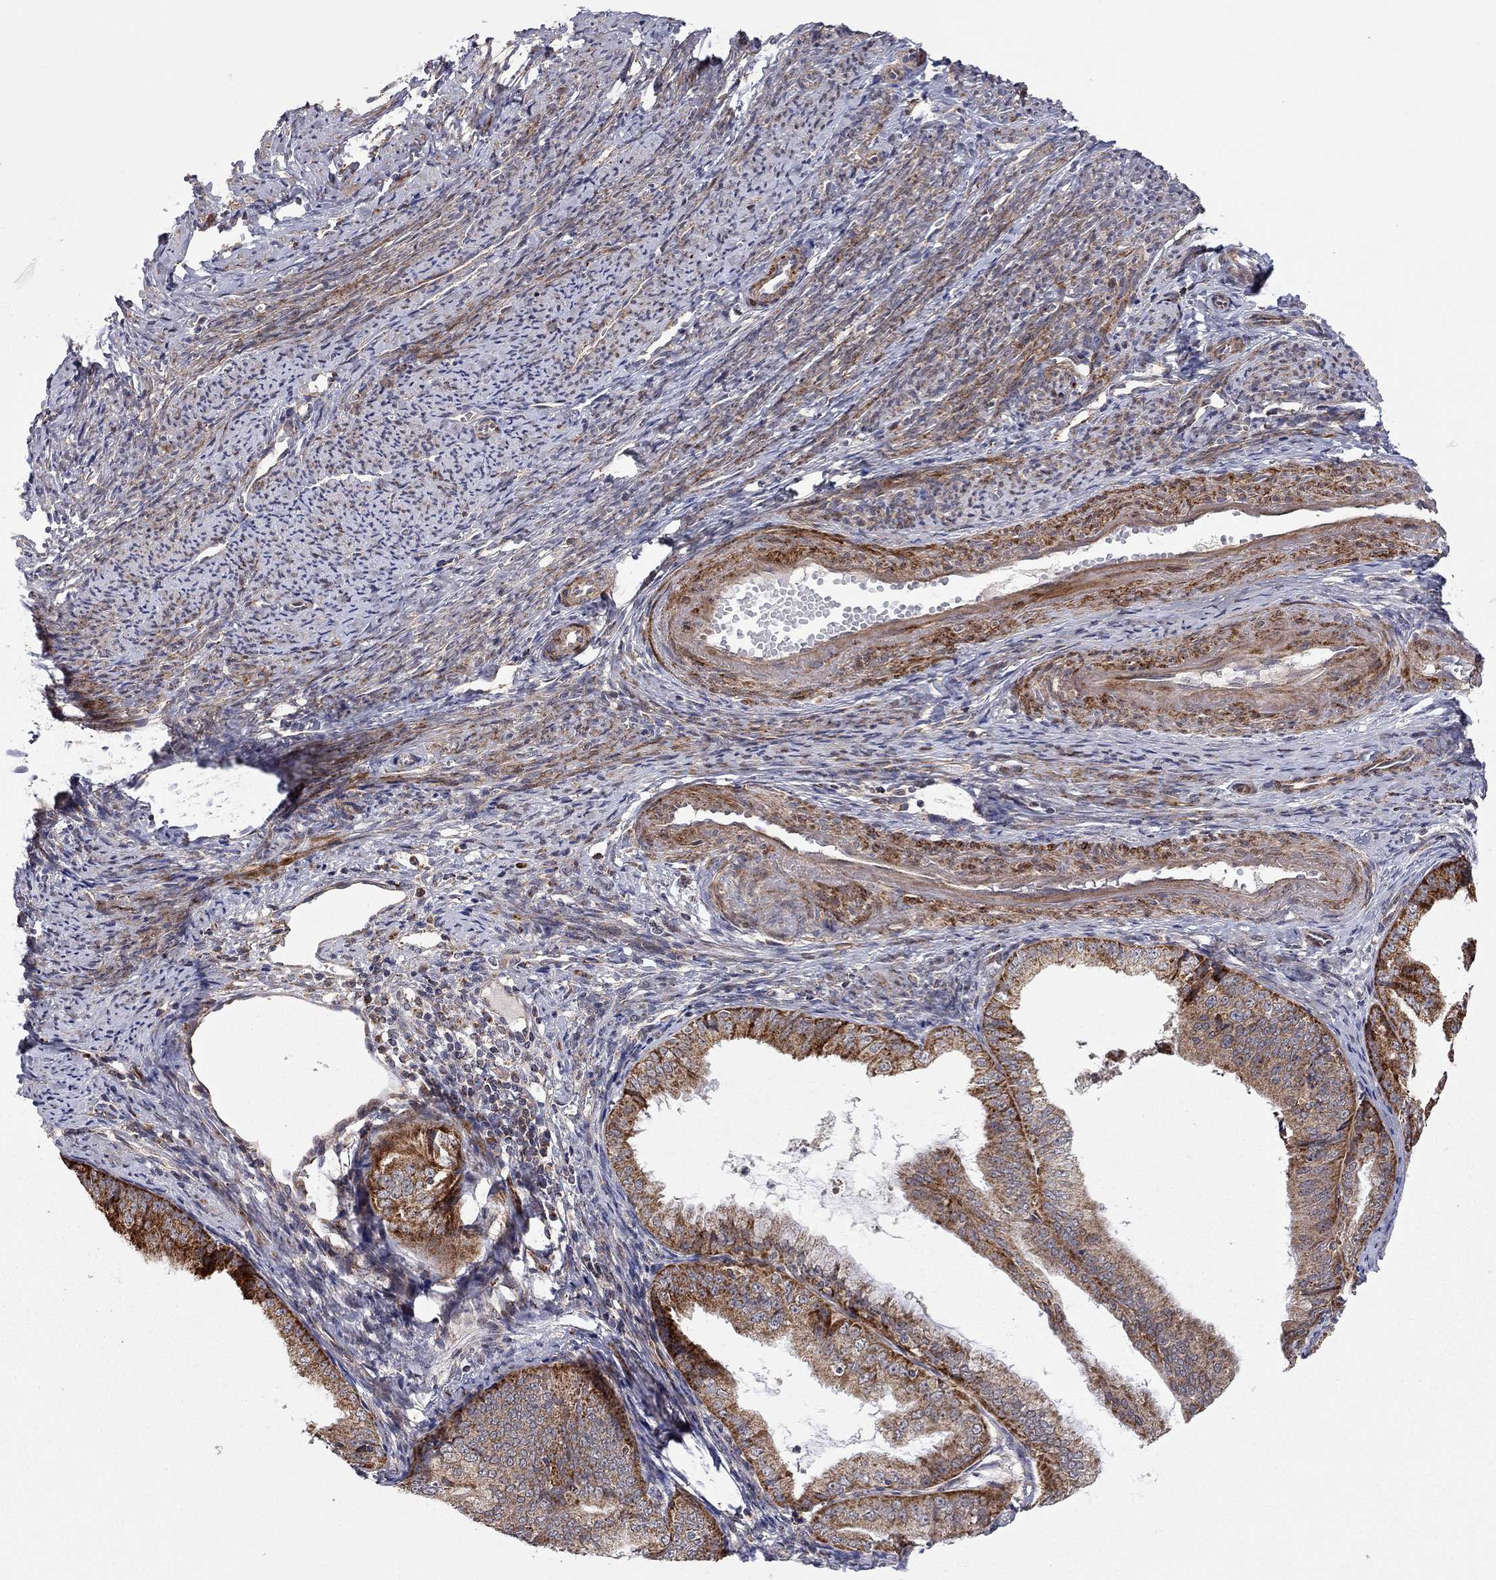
{"staining": {"intensity": "strong", "quantity": "25%-75%", "location": "cytoplasmic/membranous"}, "tissue": "endometrial cancer", "cell_type": "Tumor cells", "image_type": "cancer", "snomed": [{"axis": "morphology", "description": "Adenocarcinoma, NOS"}, {"axis": "topography", "description": "Endometrium"}], "caption": "Protein staining of endometrial cancer tissue reveals strong cytoplasmic/membranous positivity in approximately 25%-75% of tumor cells.", "gene": "IDS", "patient": {"sex": "female", "age": 63}}